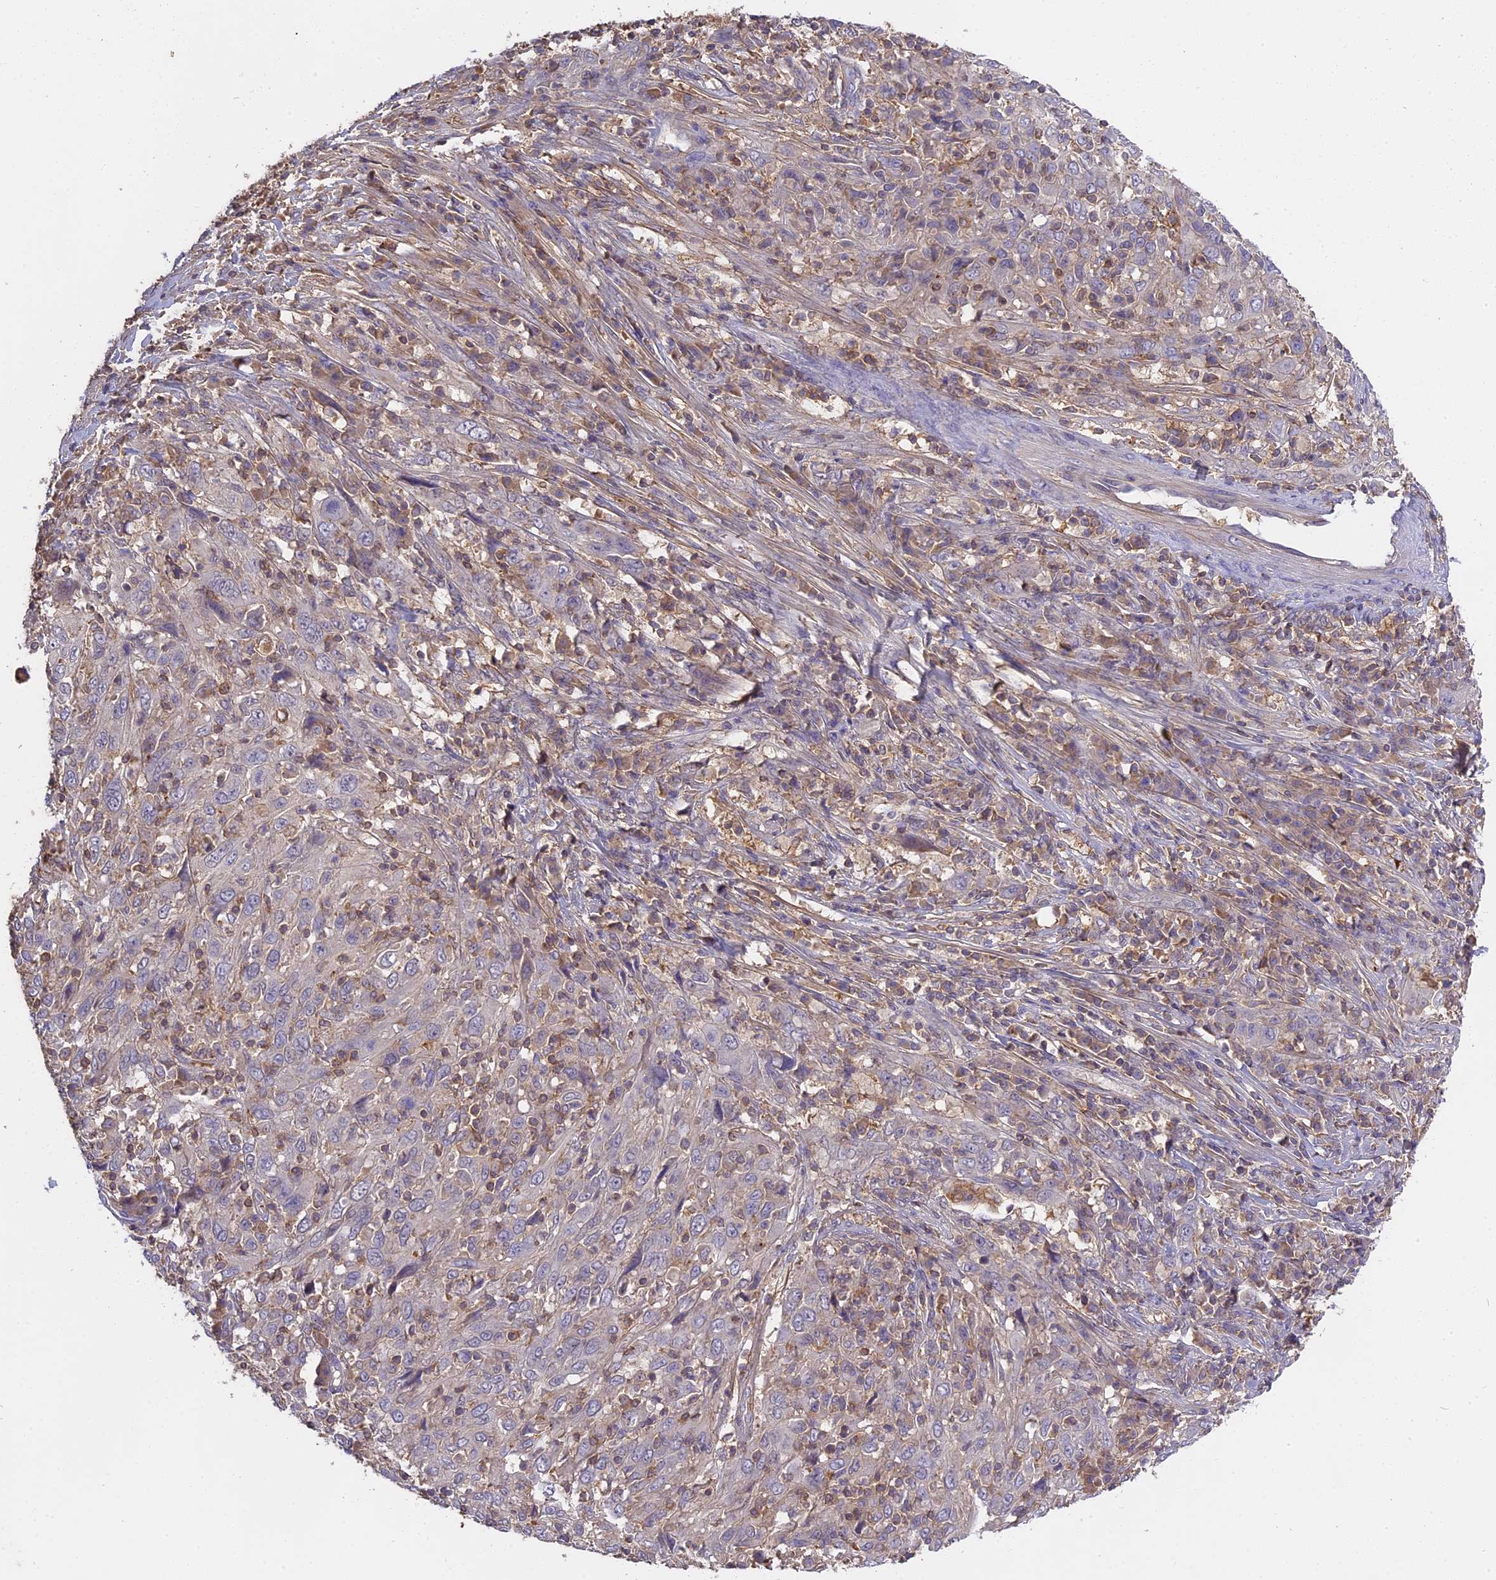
{"staining": {"intensity": "negative", "quantity": "none", "location": "none"}, "tissue": "cervical cancer", "cell_type": "Tumor cells", "image_type": "cancer", "snomed": [{"axis": "morphology", "description": "Squamous cell carcinoma, NOS"}, {"axis": "topography", "description": "Cervix"}], "caption": "A high-resolution histopathology image shows immunohistochemistry staining of cervical cancer, which shows no significant positivity in tumor cells.", "gene": "CFAP119", "patient": {"sex": "female", "age": 46}}